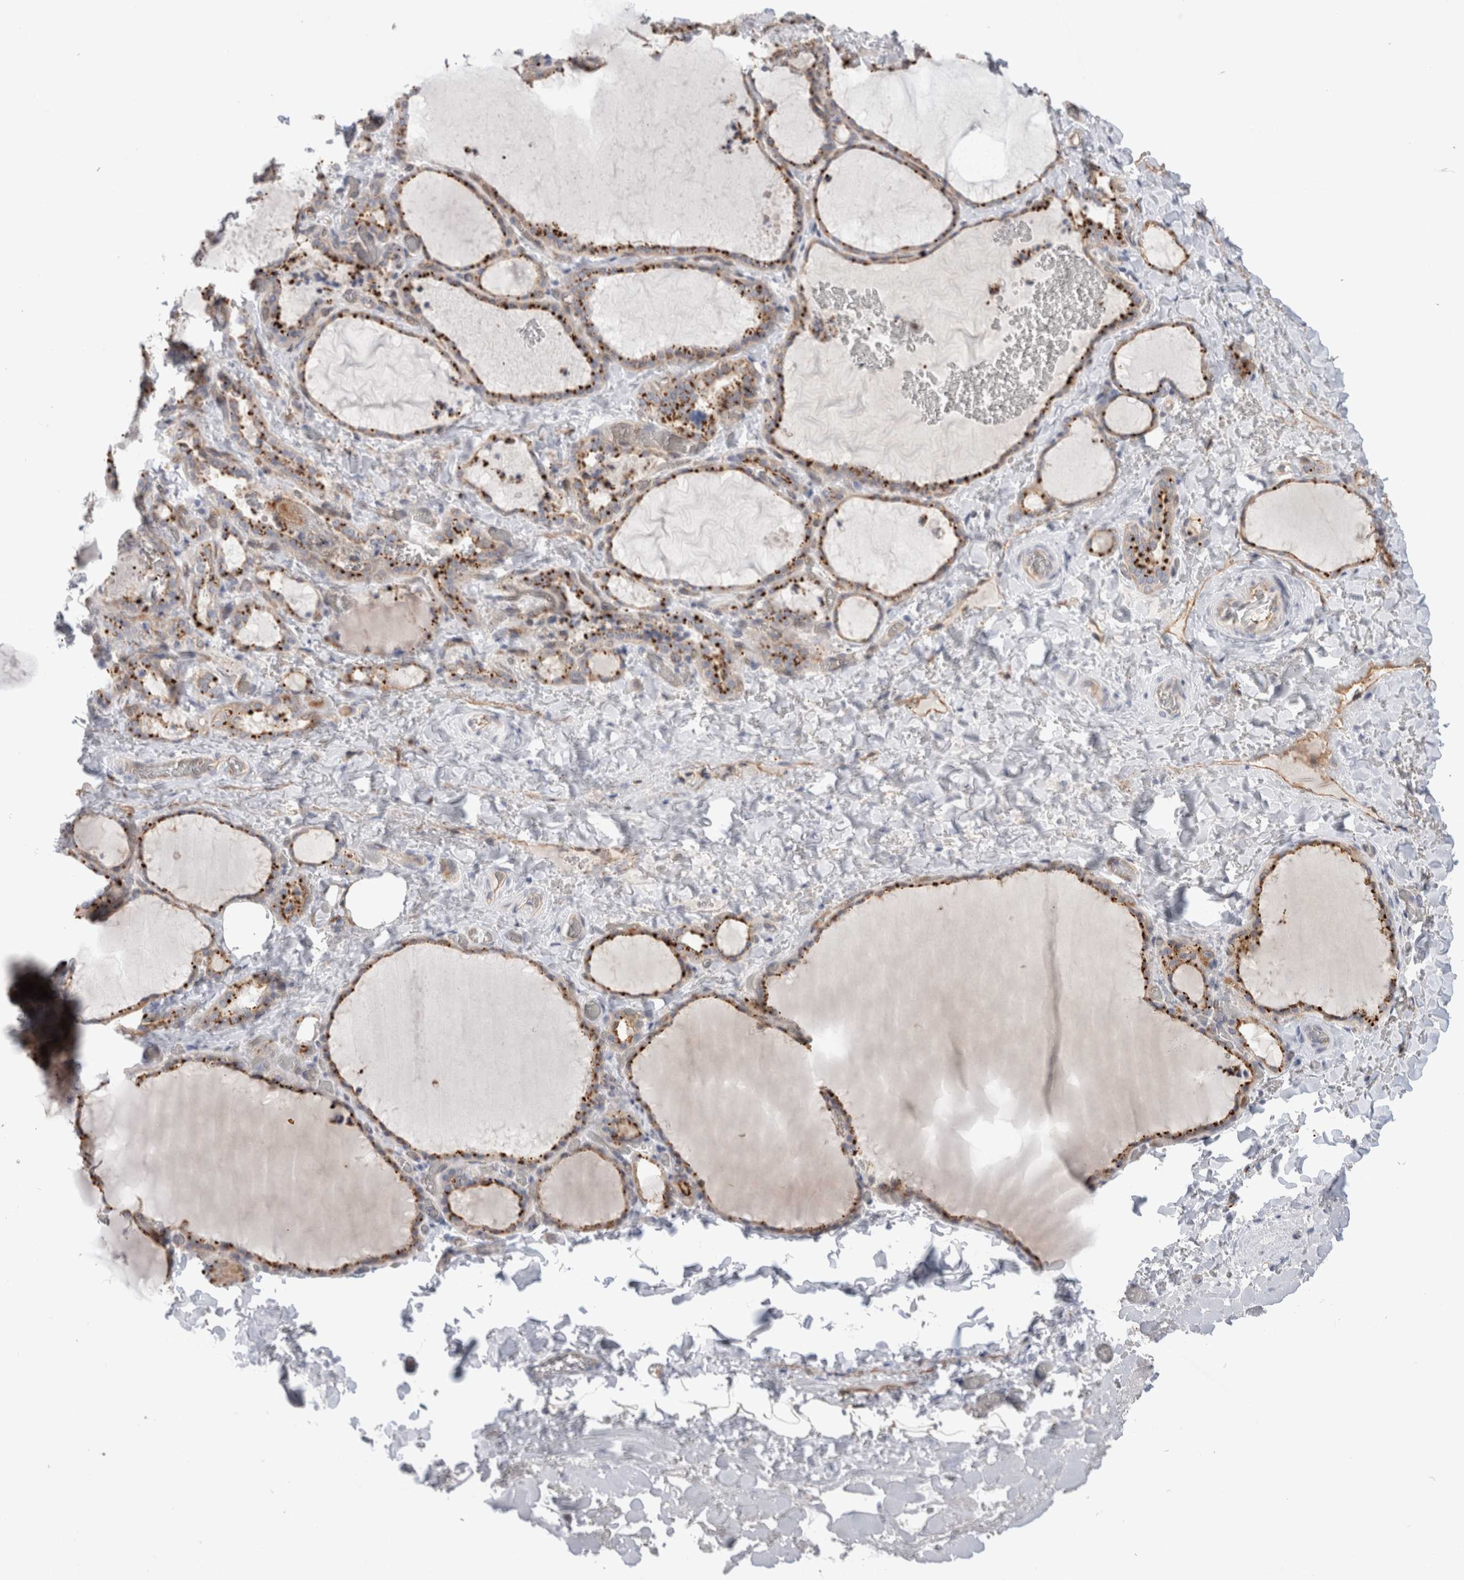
{"staining": {"intensity": "strong", "quantity": ">75%", "location": "cytoplasmic/membranous"}, "tissue": "thyroid gland", "cell_type": "Glandular cells", "image_type": "normal", "snomed": [{"axis": "morphology", "description": "Normal tissue, NOS"}, {"axis": "topography", "description": "Thyroid gland"}], "caption": "Immunohistochemical staining of benign human thyroid gland reveals >75% levels of strong cytoplasmic/membranous protein positivity in approximately >75% of glandular cells. The staining is performed using DAB brown chromogen to label protein expression. The nuclei are counter-stained blue using hematoxylin.", "gene": "ANKMY1", "patient": {"sex": "female", "age": 22}}